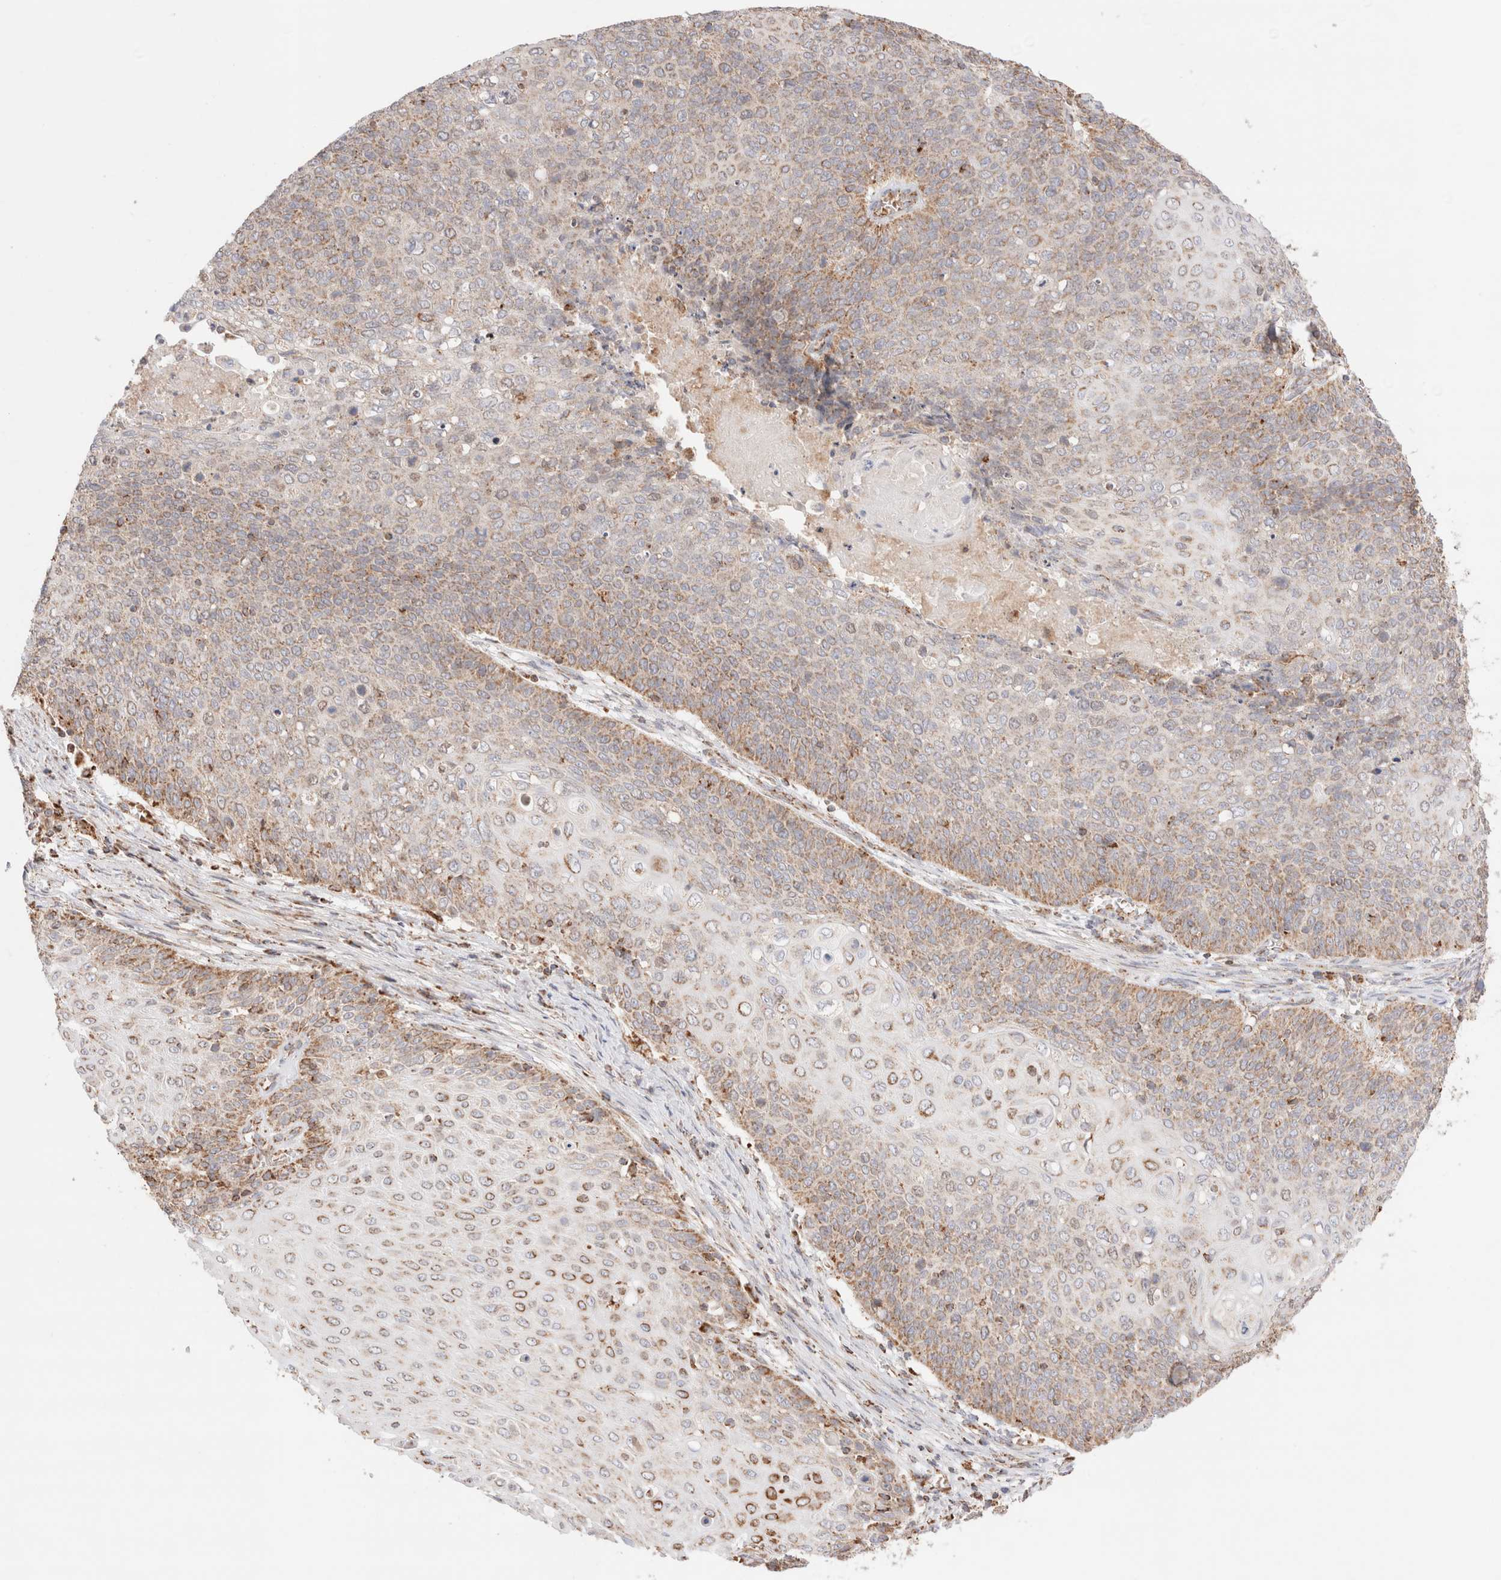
{"staining": {"intensity": "moderate", "quantity": "<25%", "location": "cytoplasmic/membranous"}, "tissue": "cervical cancer", "cell_type": "Tumor cells", "image_type": "cancer", "snomed": [{"axis": "morphology", "description": "Squamous cell carcinoma, NOS"}, {"axis": "topography", "description": "Cervix"}], "caption": "The histopathology image reveals immunohistochemical staining of cervical squamous cell carcinoma. There is moderate cytoplasmic/membranous expression is seen in approximately <25% of tumor cells. Using DAB (brown) and hematoxylin (blue) stains, captured at high magnification using brightfield microscopy.", "gene": "TMPPE", "patient": {"sex": "female", "age": 39}}